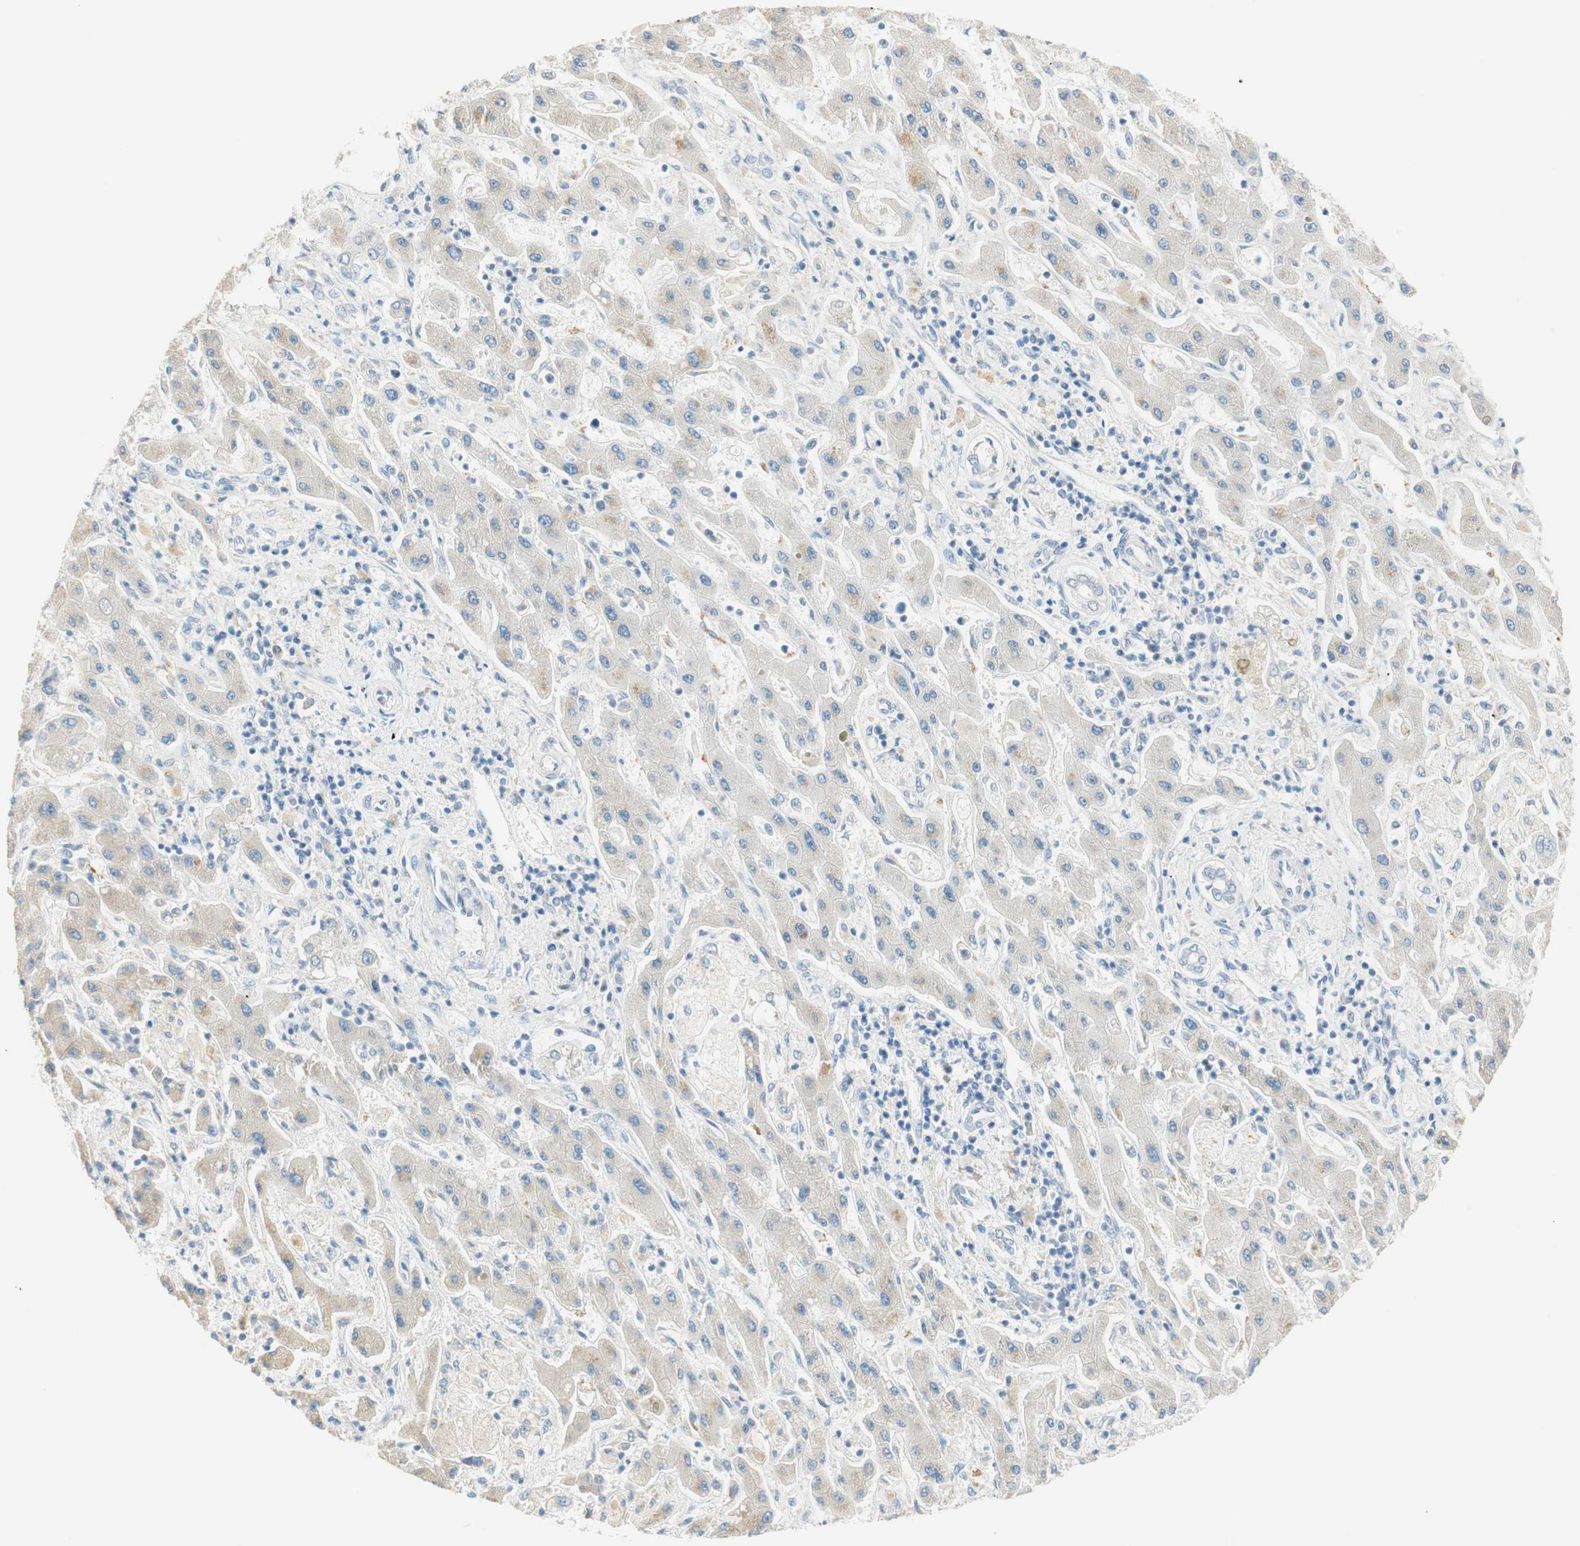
{"staining": {"intensity": "weak", "quantity": "<25%", "location": "cytoplasmic/membranous"}, "tissue": "liver cancer", "cell_type": "Tumor cells", "image_type": "cancer", "snomed": [{"axis": "morphology", "description": "Cholangiocarcinoma"}, {"axis": "topography", "description": "Liver"}], "caption": "Liver cholangiocarcinoma was stained to show a protein in brown. There is no significant staining in tumor cells.", "gene": "MSX2", "patient": {"sex": "male", "age": 50}}